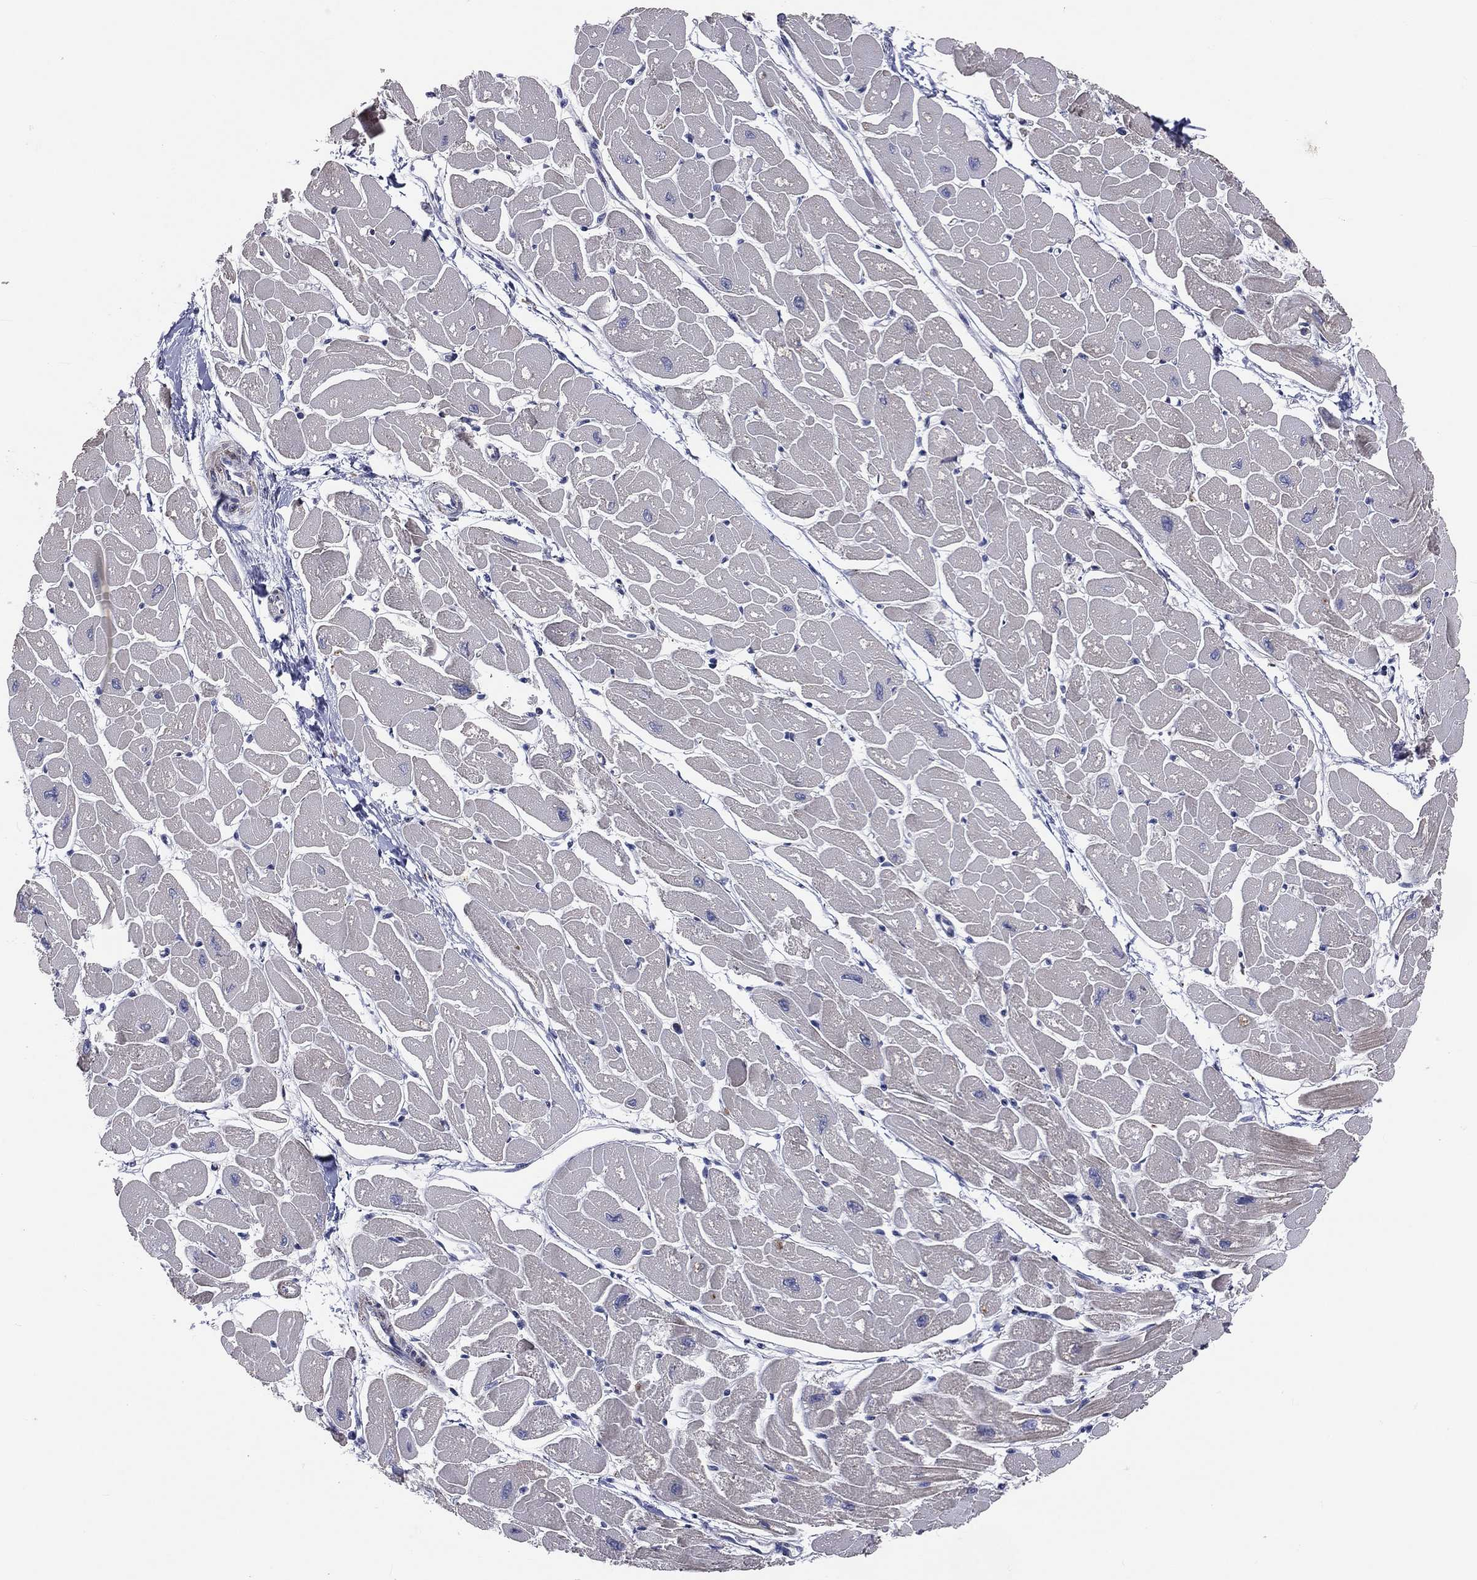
{"staining": {"intensity": "weak", "quantity": "25%-75%", "location": "cytoplasmic/membranous"}, "tissue": "heart muscle", "cell_type": "Cardiomyocytes", "image_type": "normal", "snomed": [{"axis": "morphology", "description": "Normal tissue, NOS"}, {"axis": "topography", "description": "Heart"}], "caption": "Human heart muscle stained for a protein (brown) displays weak cytoplasmic/membranous positive staining in approximately 25%-75% of cardiomyocytes.", "gene": "CROCC", "patient": {"sex": "male", "age": 57}}